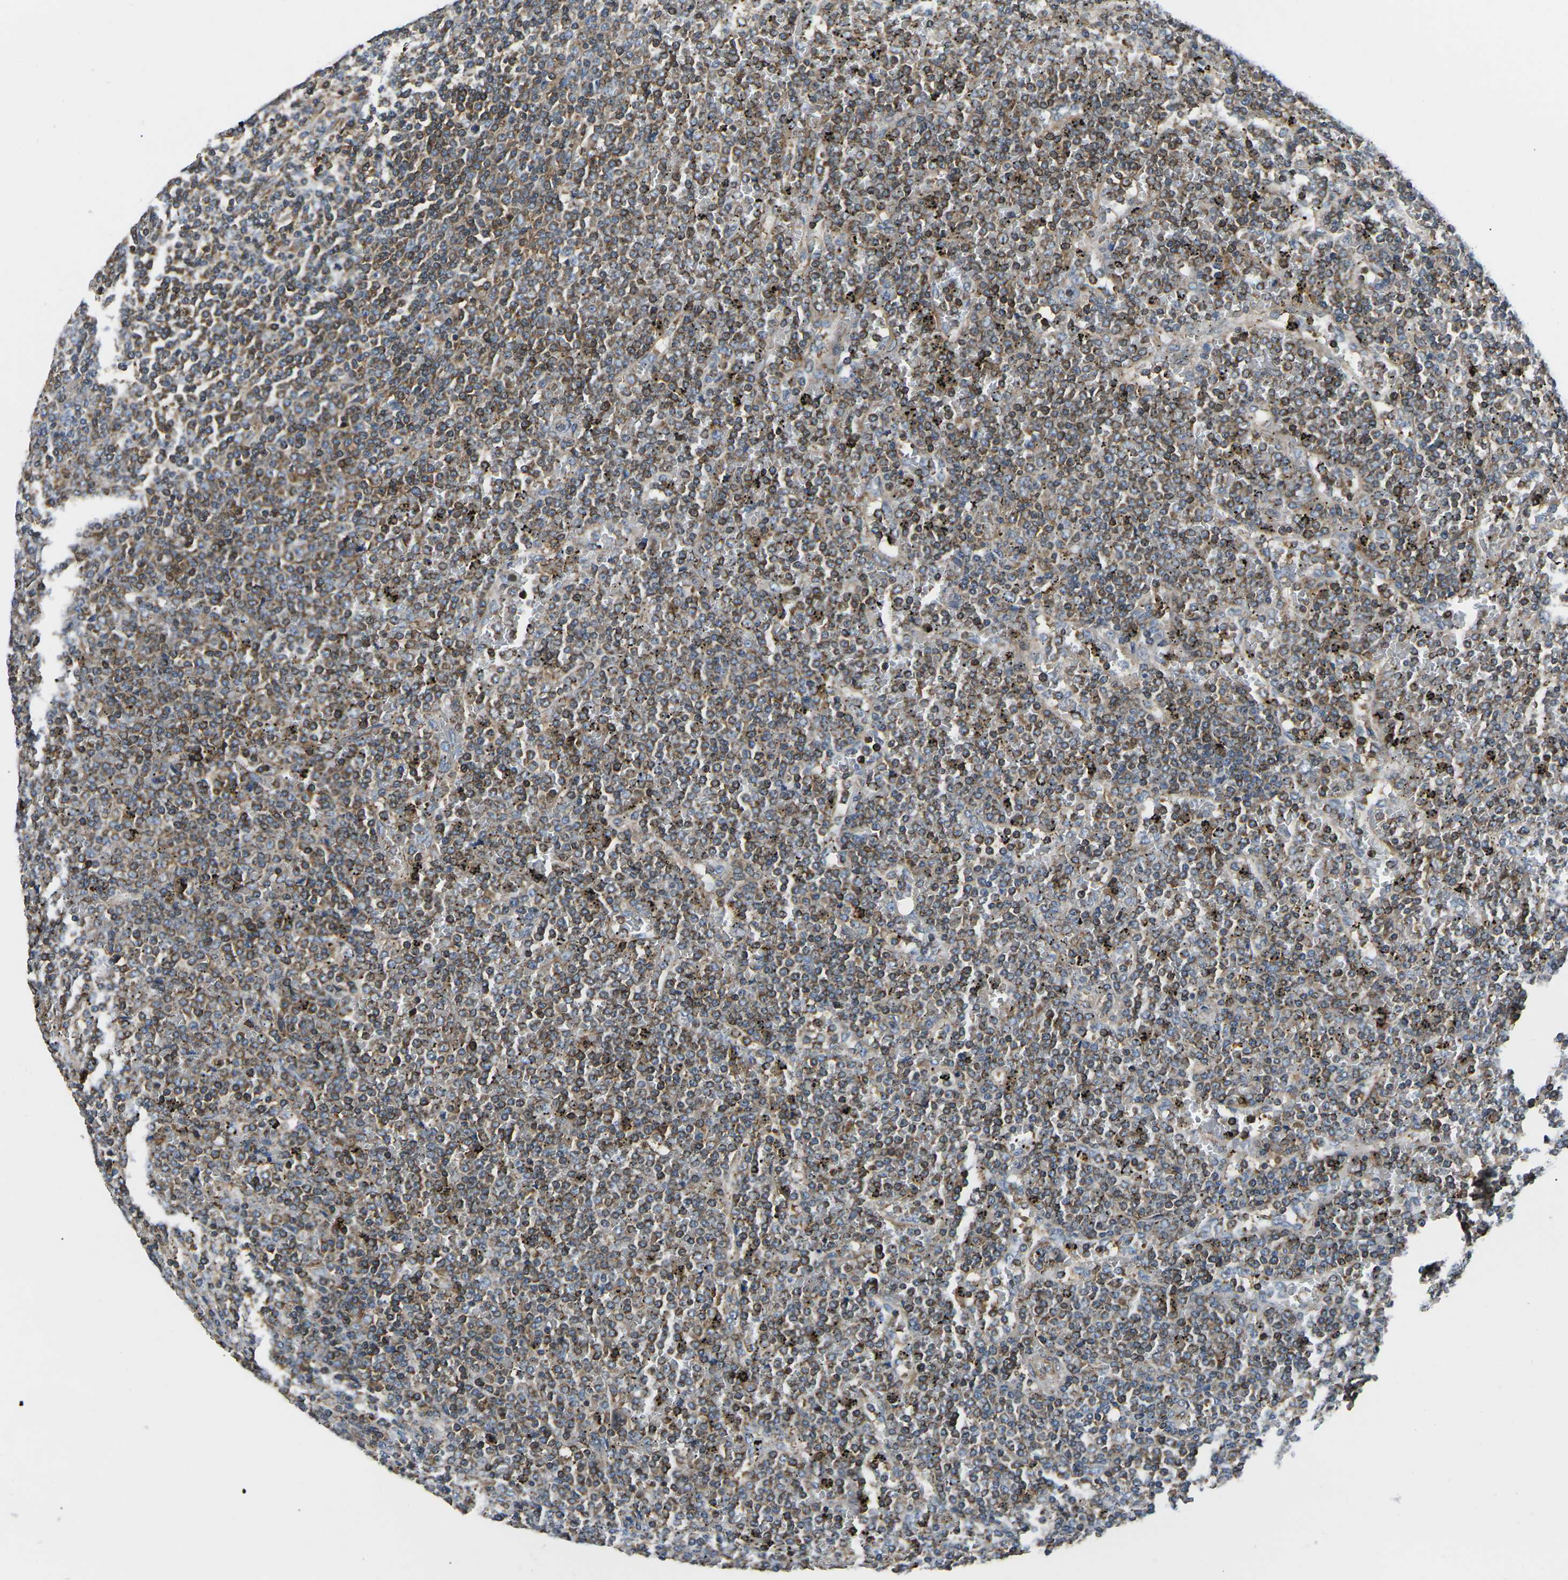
{"staining": {"intensity": "moderate", "quantity": "25%-75%", "location": "cytoplasmic/membranous"}, "tissue": "lymphoma", "cell_type": "Tumor cells", "image_type": "cancer", "snomed": [{"axis": "morphology", "description": "Malignant lymphoma, non-Hodgkin's type, Low grade"}, {"axis": "topography", "description": "Spleen"}], "caption": "Human low-grade malignant lymphoma, non-Hodgkin's type stained for a protein (brown) reveals moderate cytoplasmic/membranous positive expression in approximately 25%-75% of tumor cells.", "gene": "KCNJ15", "patient": {"sex": "female", "age": 19}}